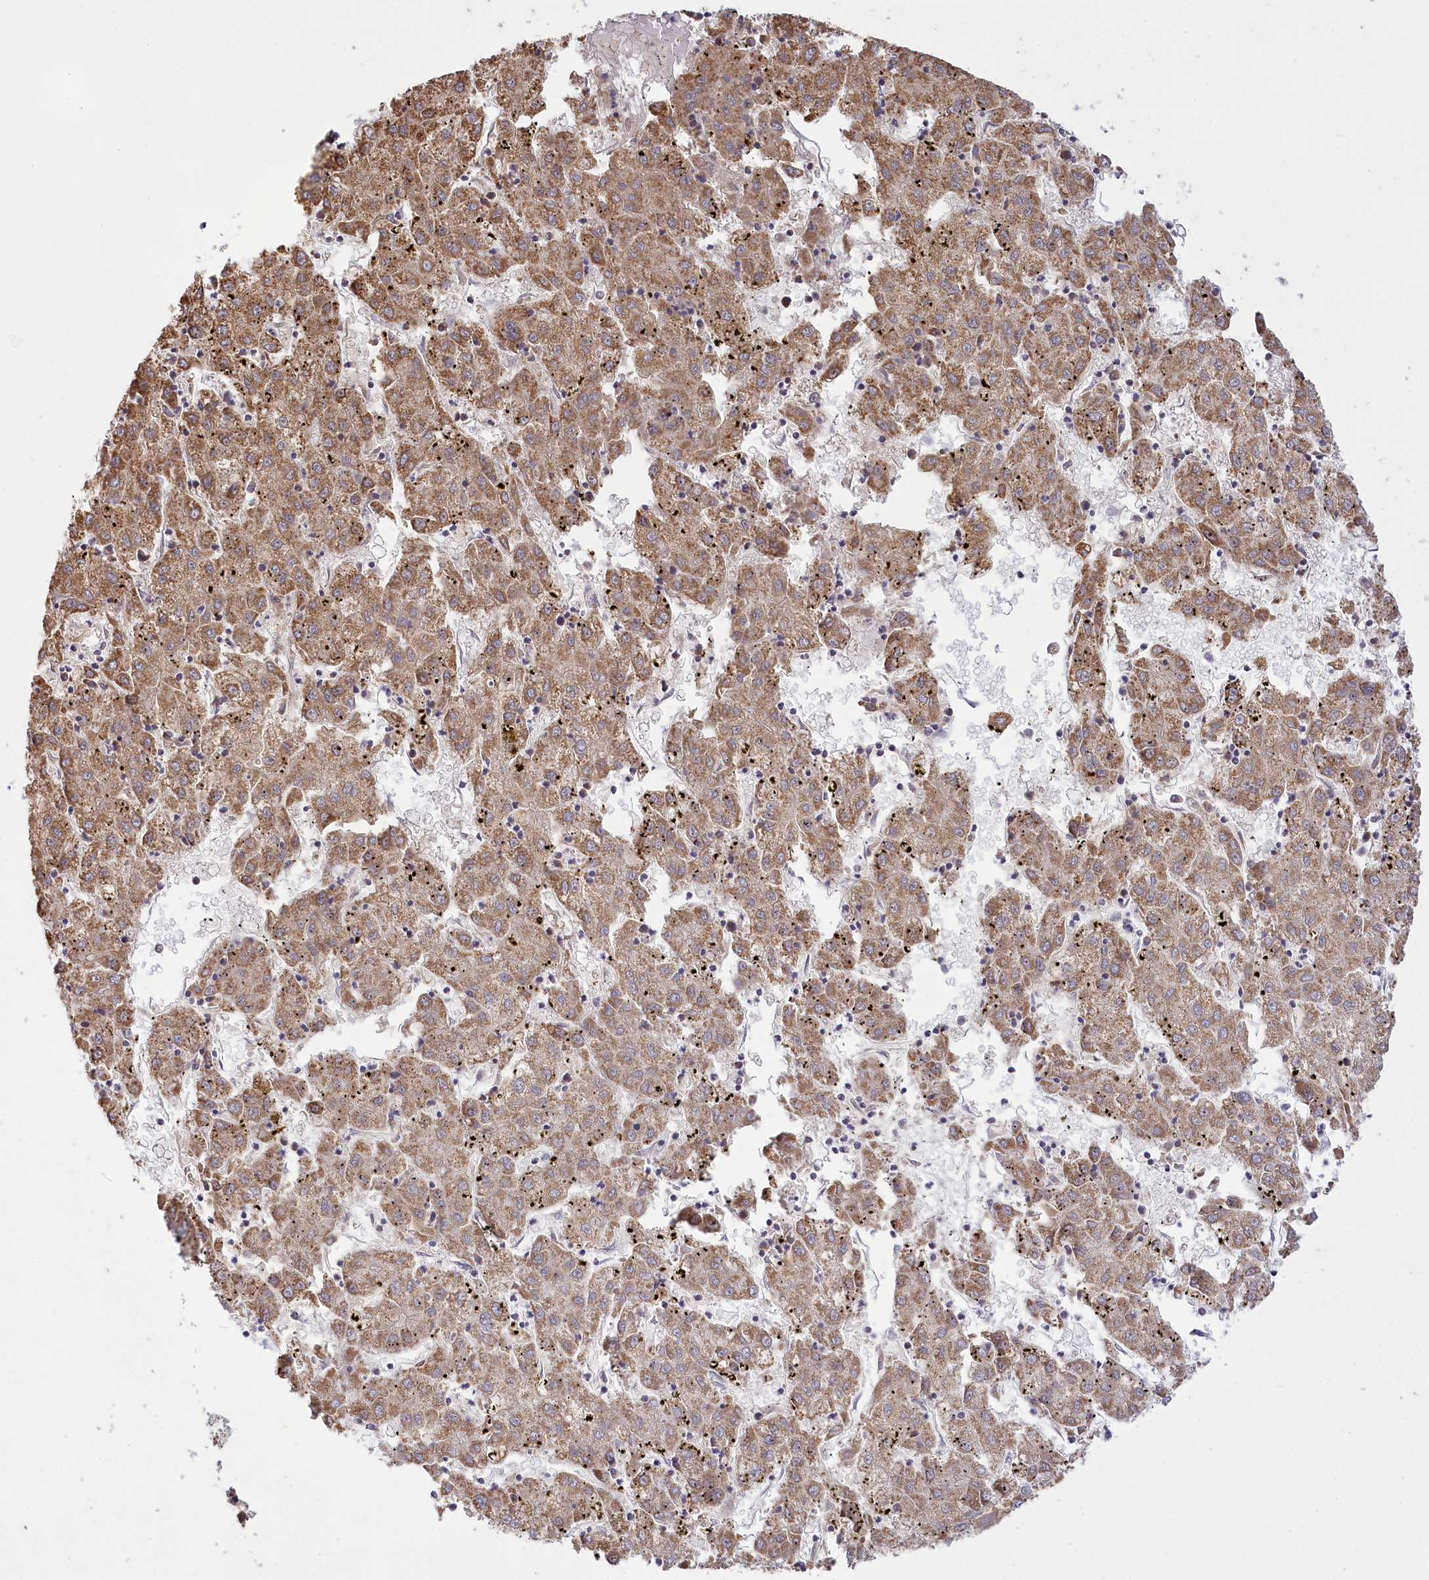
{"staining": {"intensity": "moderate", "quantity": ">75%", "location": "cytoplasmic/membranous"}, "tissue": "liver cancer", "cell_type": "Tumor cells", "image_type": "cancer", "snomed": [{"axis": "morphology", "description": "Carcinoma, Hepatocellular, NOS"}, {"axis": "topography", "description": "Liver"}], "caption": "The photomicrograph reveals immunohistochemical staining of liver cancer. There is moderate cytoplasmic/membranous staining is present in about >75% of tumor cells.", "gene": "CARD19", "patient": {"sex": "male", "age": 72}}